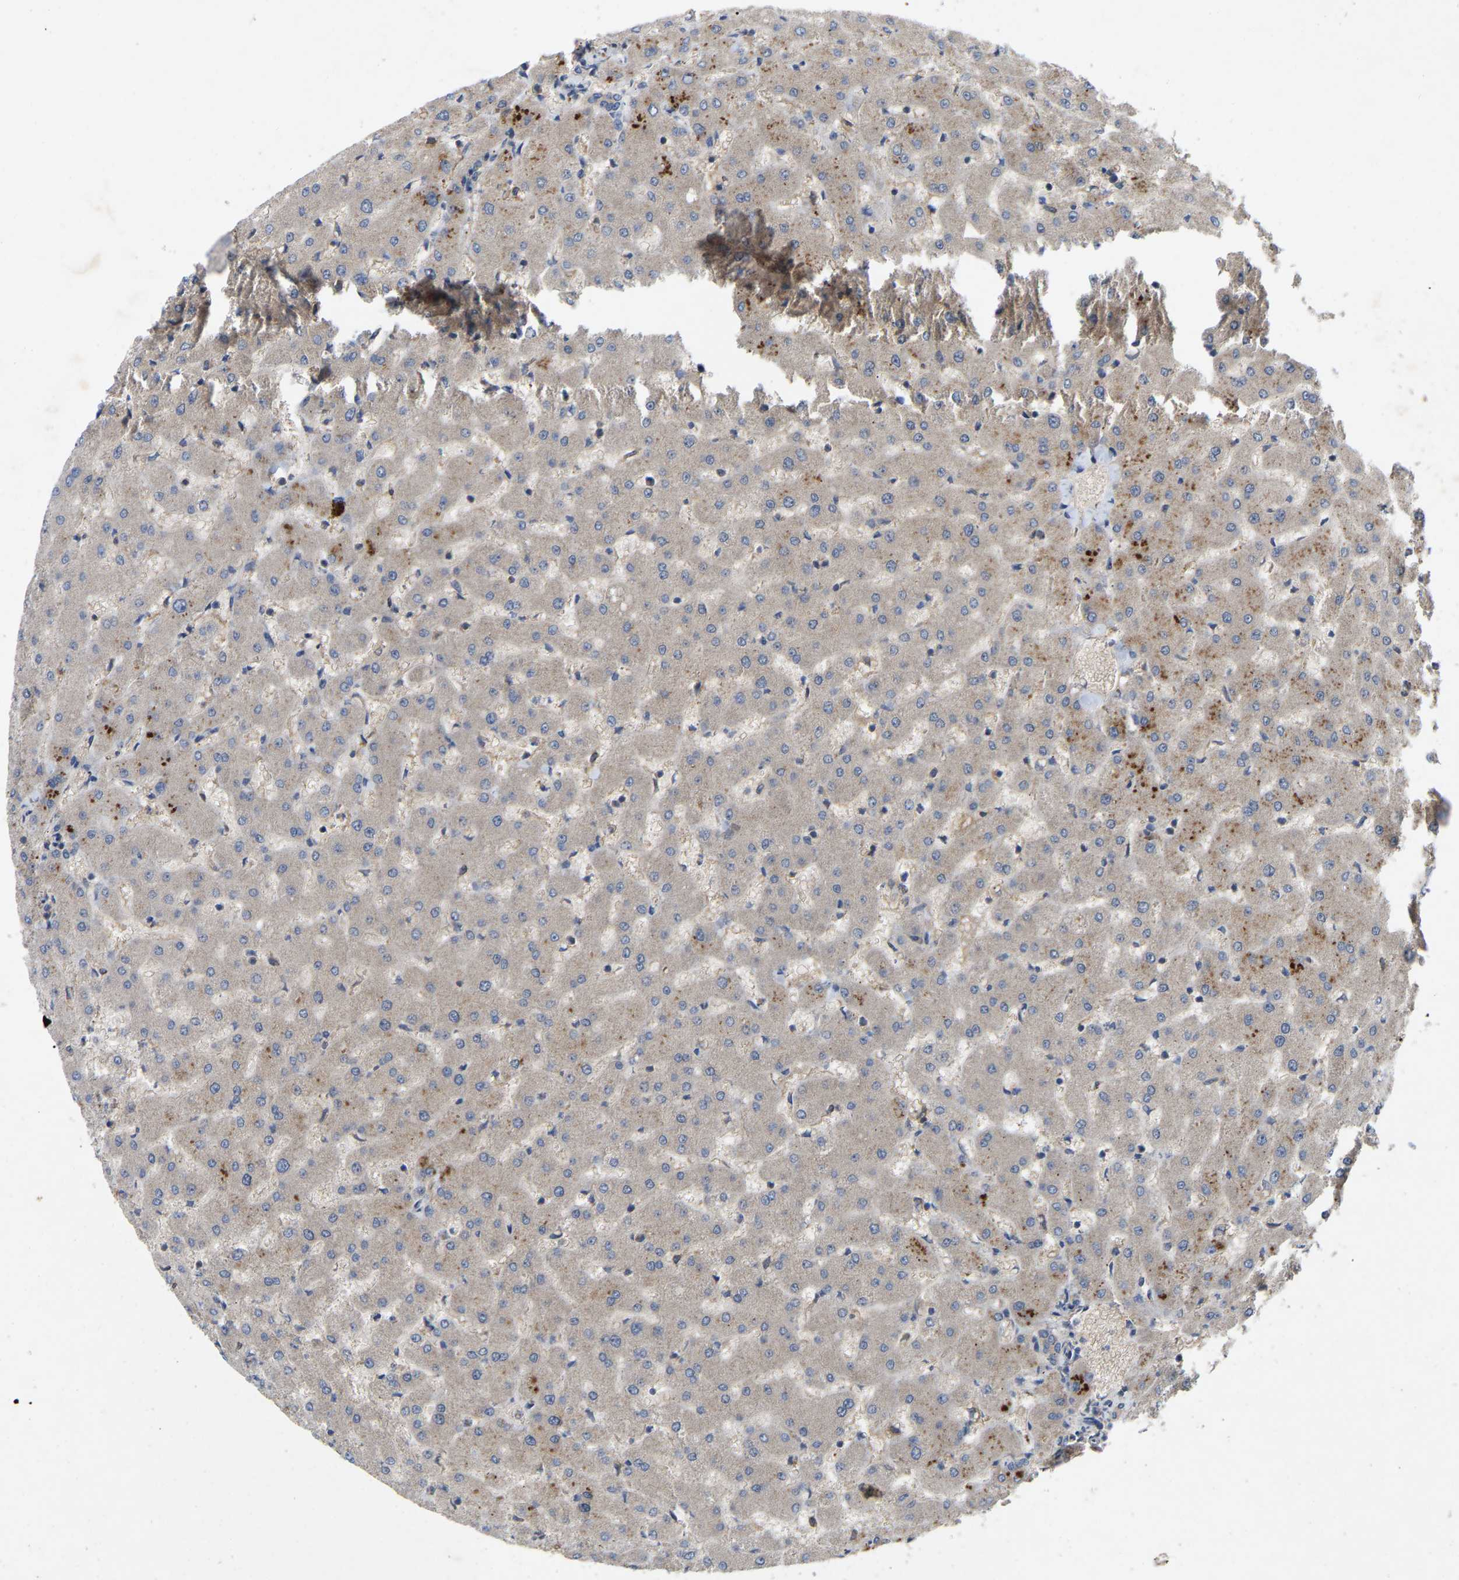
{"staining": {"intensity": "weak", "quantity": "<25%", "location": "cytoplasmic/membranous"}, "tissue": "liver", "cell_type": "Cholangiocytes", "image_type": "normal", "snomed": [{"axis": "morphology", "description": "Normal tissue, NOS"}, {"axis": "topography", "description": "Liver"}], "caption": "The photomicrograph demonstrates no staining of cholangiocytes in normal liver.", "gene": "LPAR2", "patient": {"sex": "female", "age": 63}}